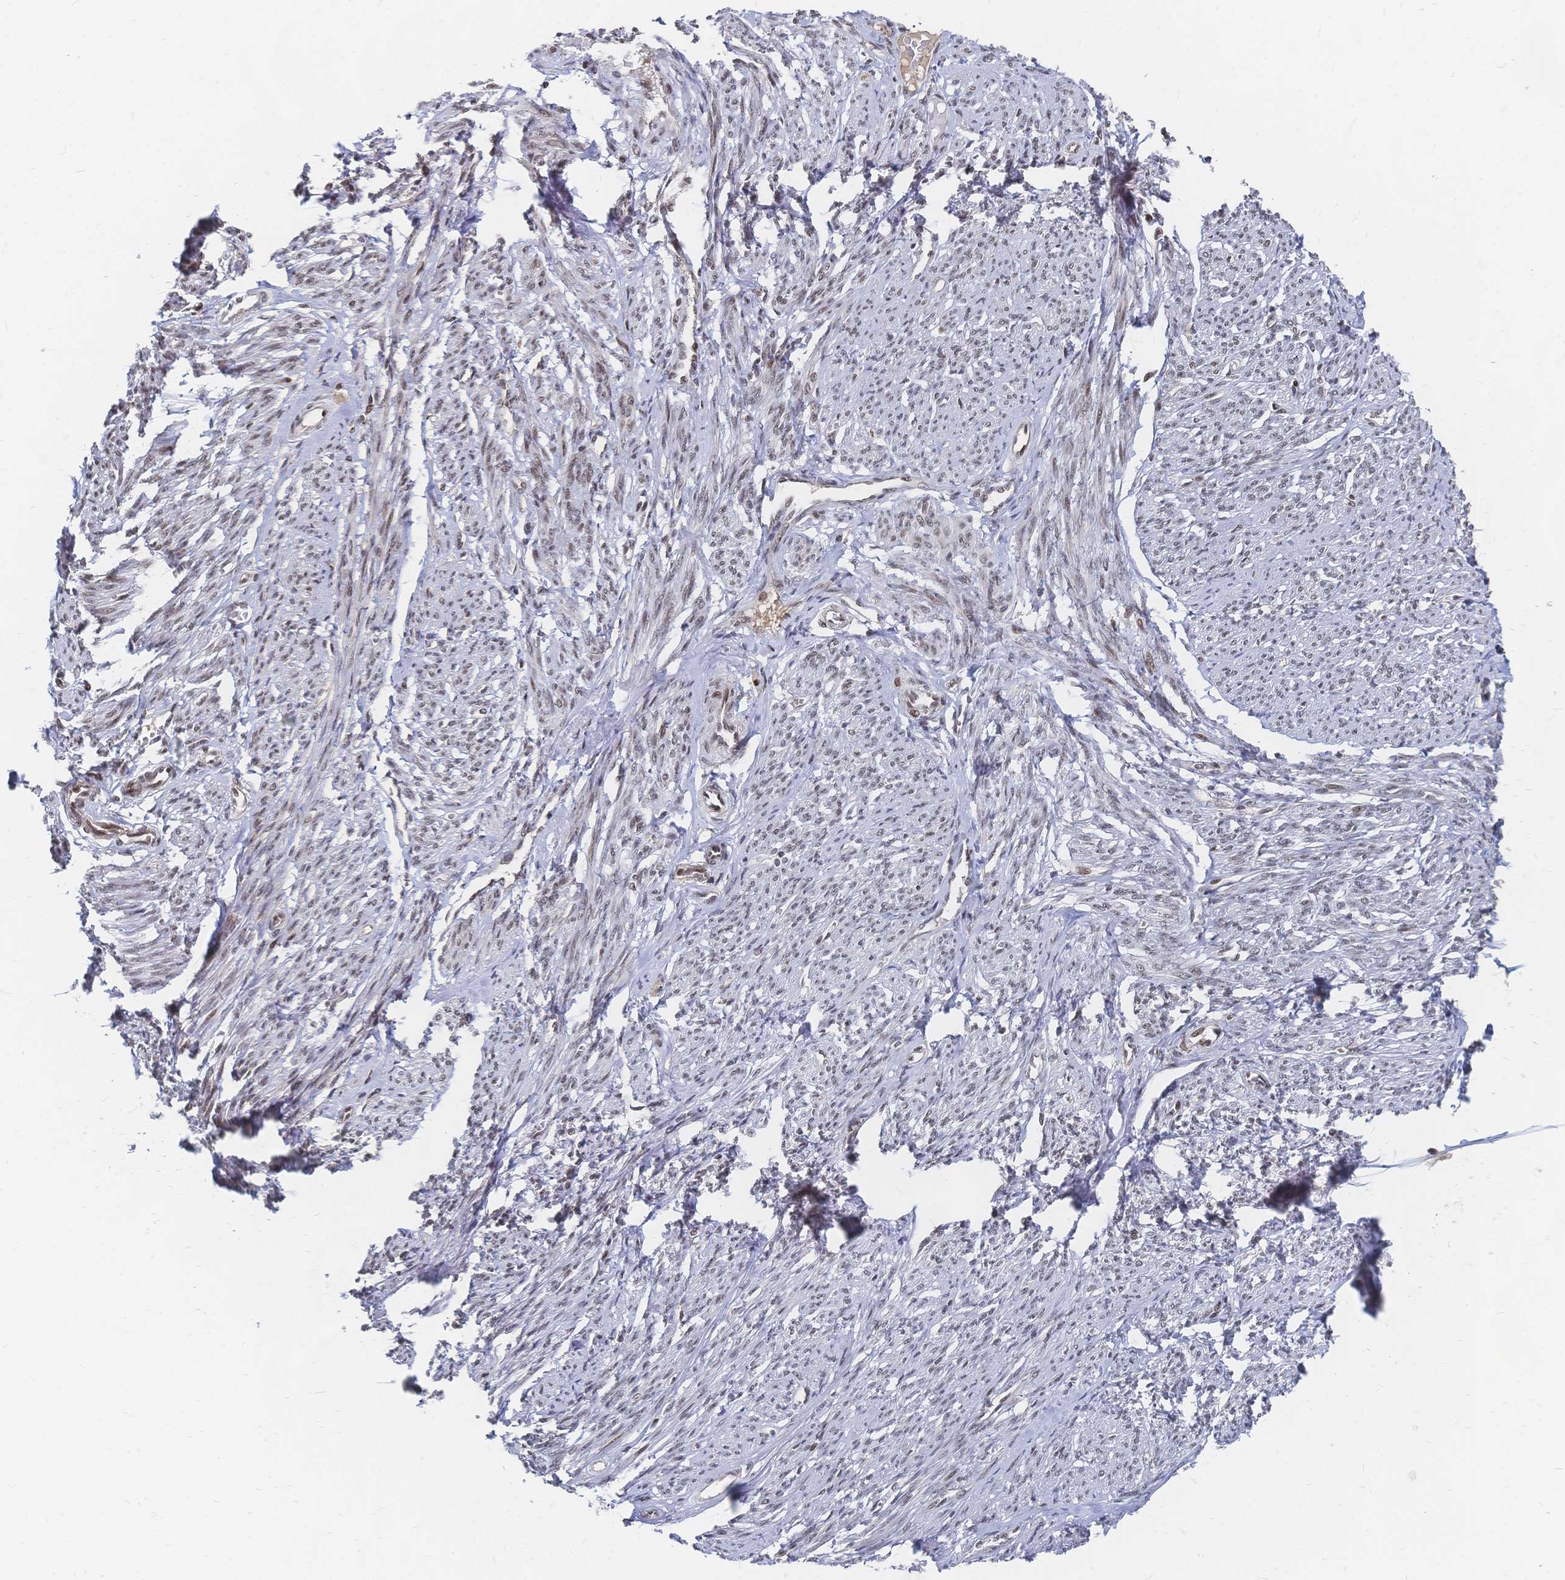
{"staining": {"intensity": "moderate", "quantity": "25%-75%", "location": "nuclear"}, "tissue": "smooth muscle", "cell_type": "Smooth muscle cells", "image_type": "normal", "snomed": [{"axis": "morphology", "description": "Normal tissue, NOS"}, {"axis": "topography", "description": "Smooth muscle"}], "caption": "Immunohistochemistry of unremarkable smooth muscle shows medium levels of moderate nuclear expression in approximately 25%-75% of smooth muscle cells.", "gene": "NELFA", "patient": {"sex": "female", "age": 65}}